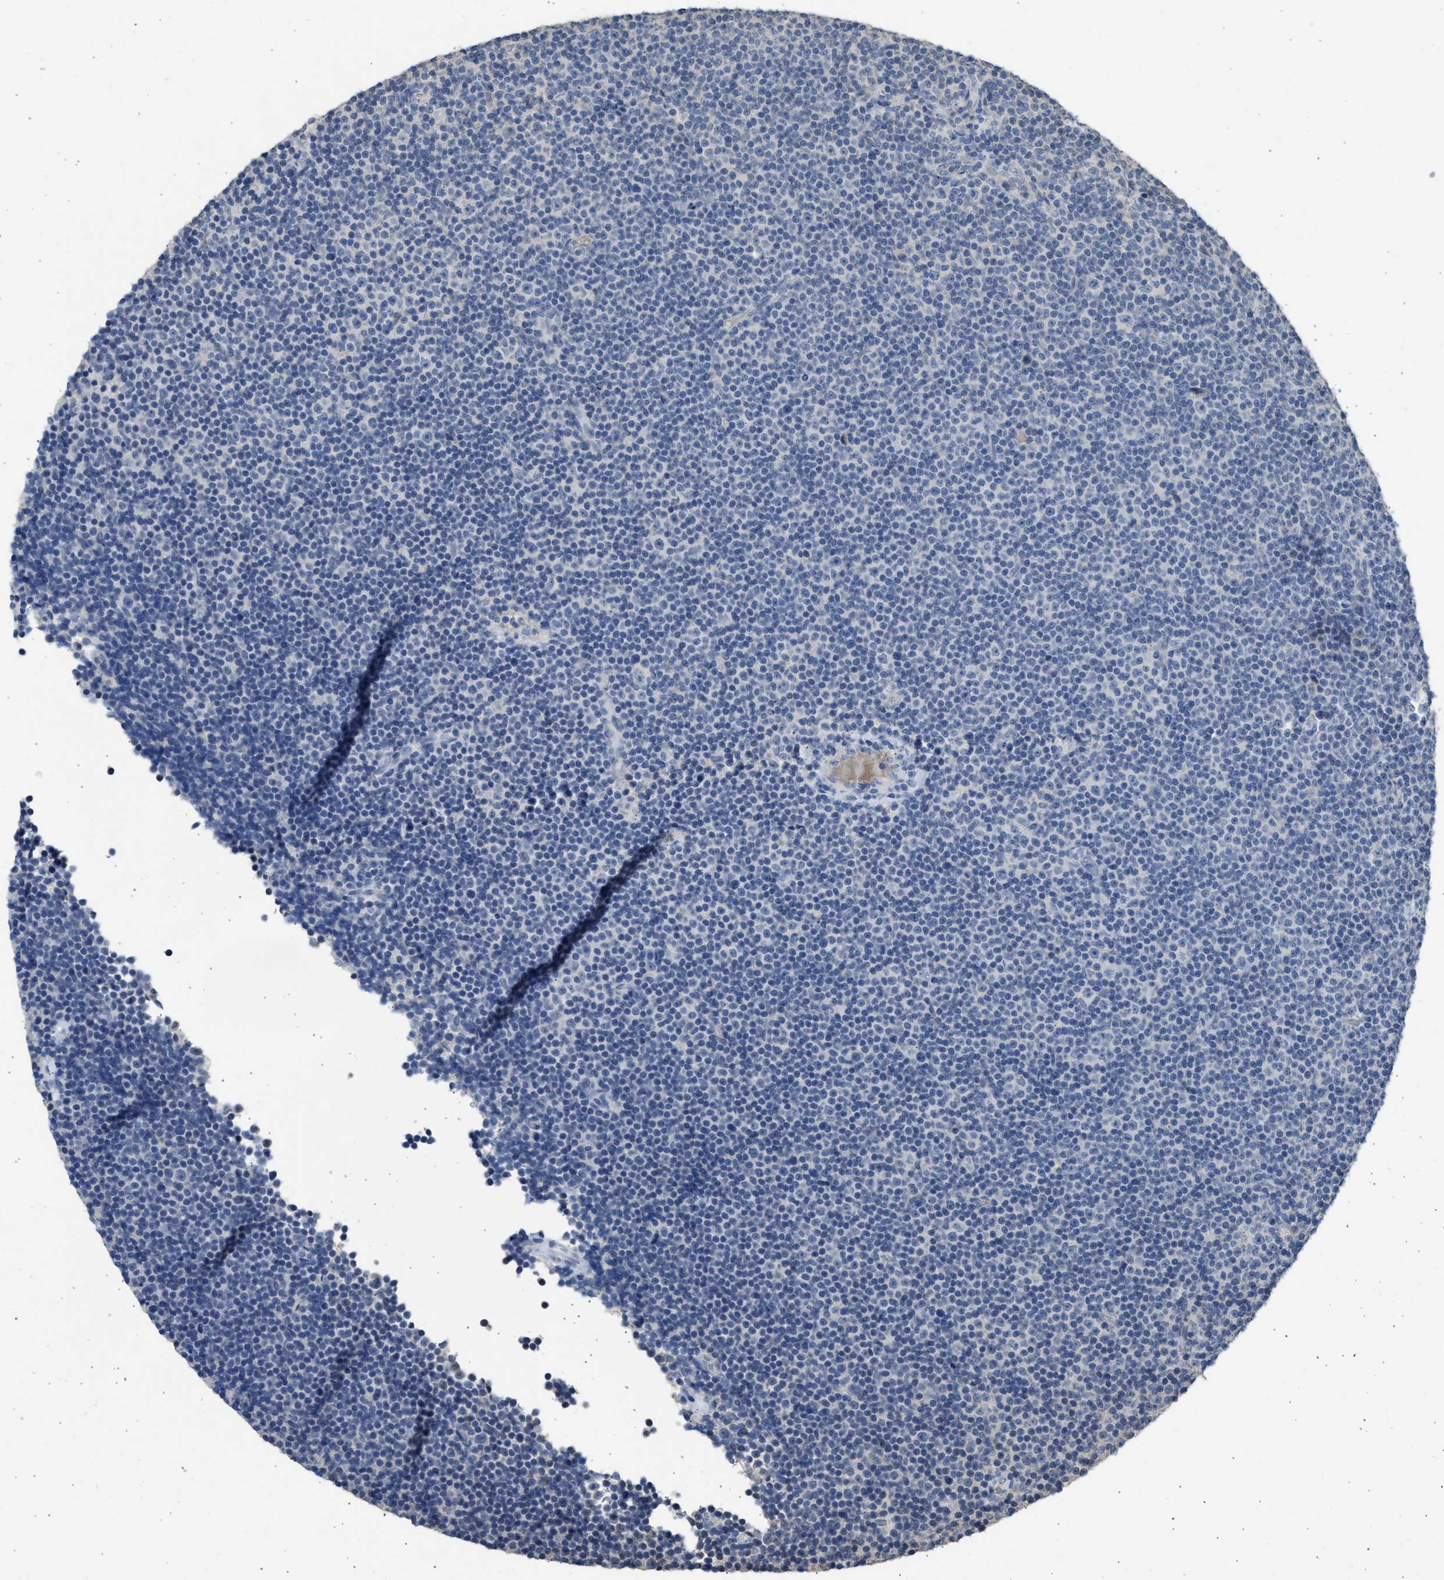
{"staining": {"intensity": "negative", "quantity": "none", "location": "none"}, "tissue": "lymphoma", "cell_type": "Tumor cells", "image_type": "cancer", "snomed": [{"axis": "morphology", "description": "Malignant lymphoma, non-Hodgkin's type, Low grade"}, {"axis": "topography", "description": "Lymph node"}], "caption": "High magnification brightfield microscopy of lymphoma stained with DAB (brown) and counterstained with hematoxylin (blue): tumor cells show no significant staining.", "gene": "SULT2A1", "patient": {"sex": "female", "age": 67}}